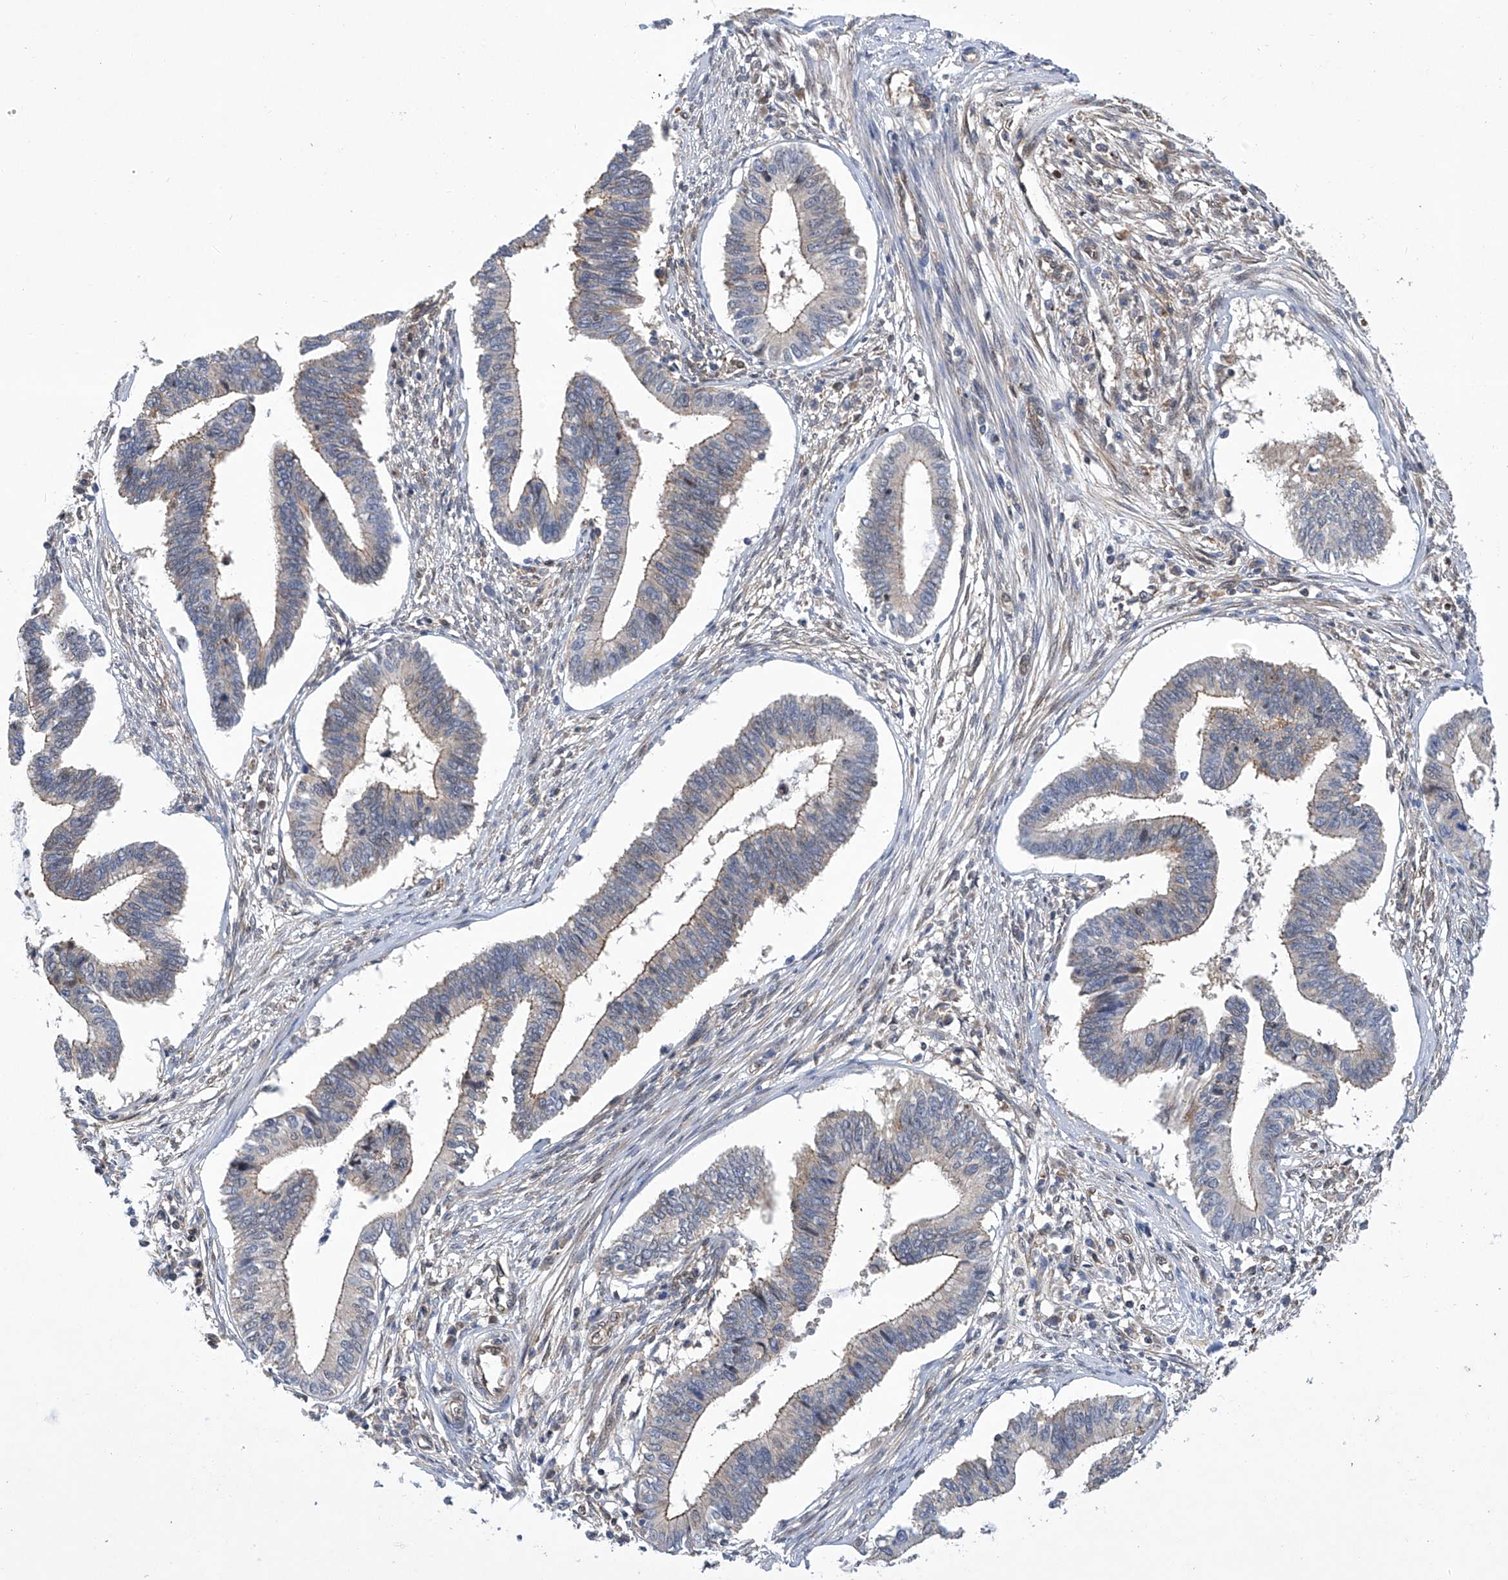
{"staining": {"intensity": "negative", "quantity": "none", "location": "none"}, "tissue": "cervical cancer", "cell_type": "Tumor cells", "image_type": "cancer", "snomed": [{"axis": "morphology", "description": "Adenocarcinoma, NOS"}, {"axis": "topography", "description": "Cervix"}], "caption": "Image shows no significant protein positivity in tumor cells of adenocarcinoma (cervical). Nuclei are stained in blue.", "gene": "CISH", "patient": {"sex": "female", "age": 36}}